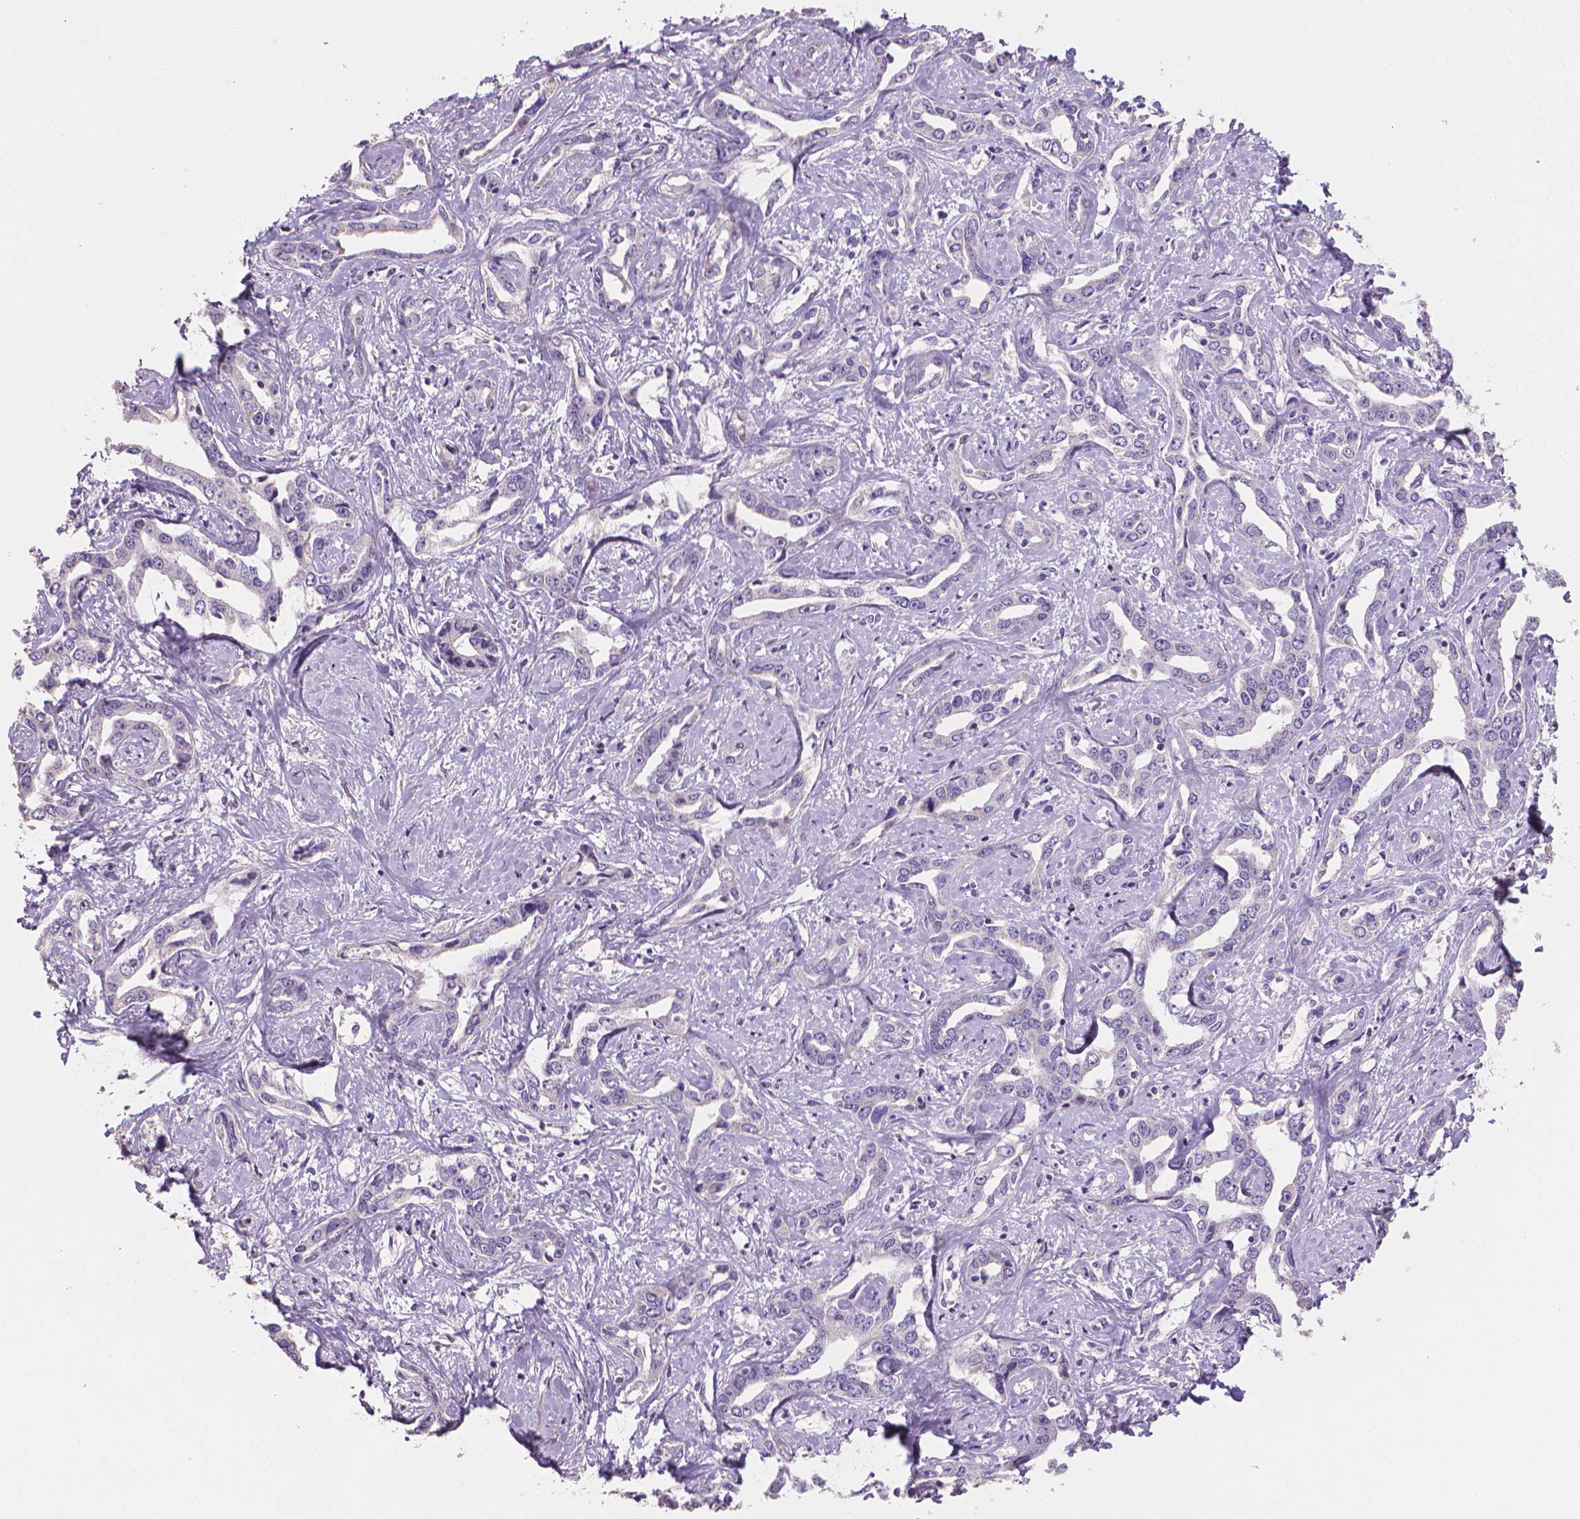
{"staining": {"intensity": "negative", "quantity": "none", "location": "none"}, "tissue": "liver cancer", "cell_type": "Tumor cells", "image_type": "cancer", "snomed": [{"axis": "morphology", "description": "Cholangiocarcinoma"}, {"axis": "topography", "description": "Liver"}], "caption": "Tumor cells show no significant staining in cholangiocarcinoma (liver).", "gene": "CATIP", "patient": {"sex": "male", "age": 59}}